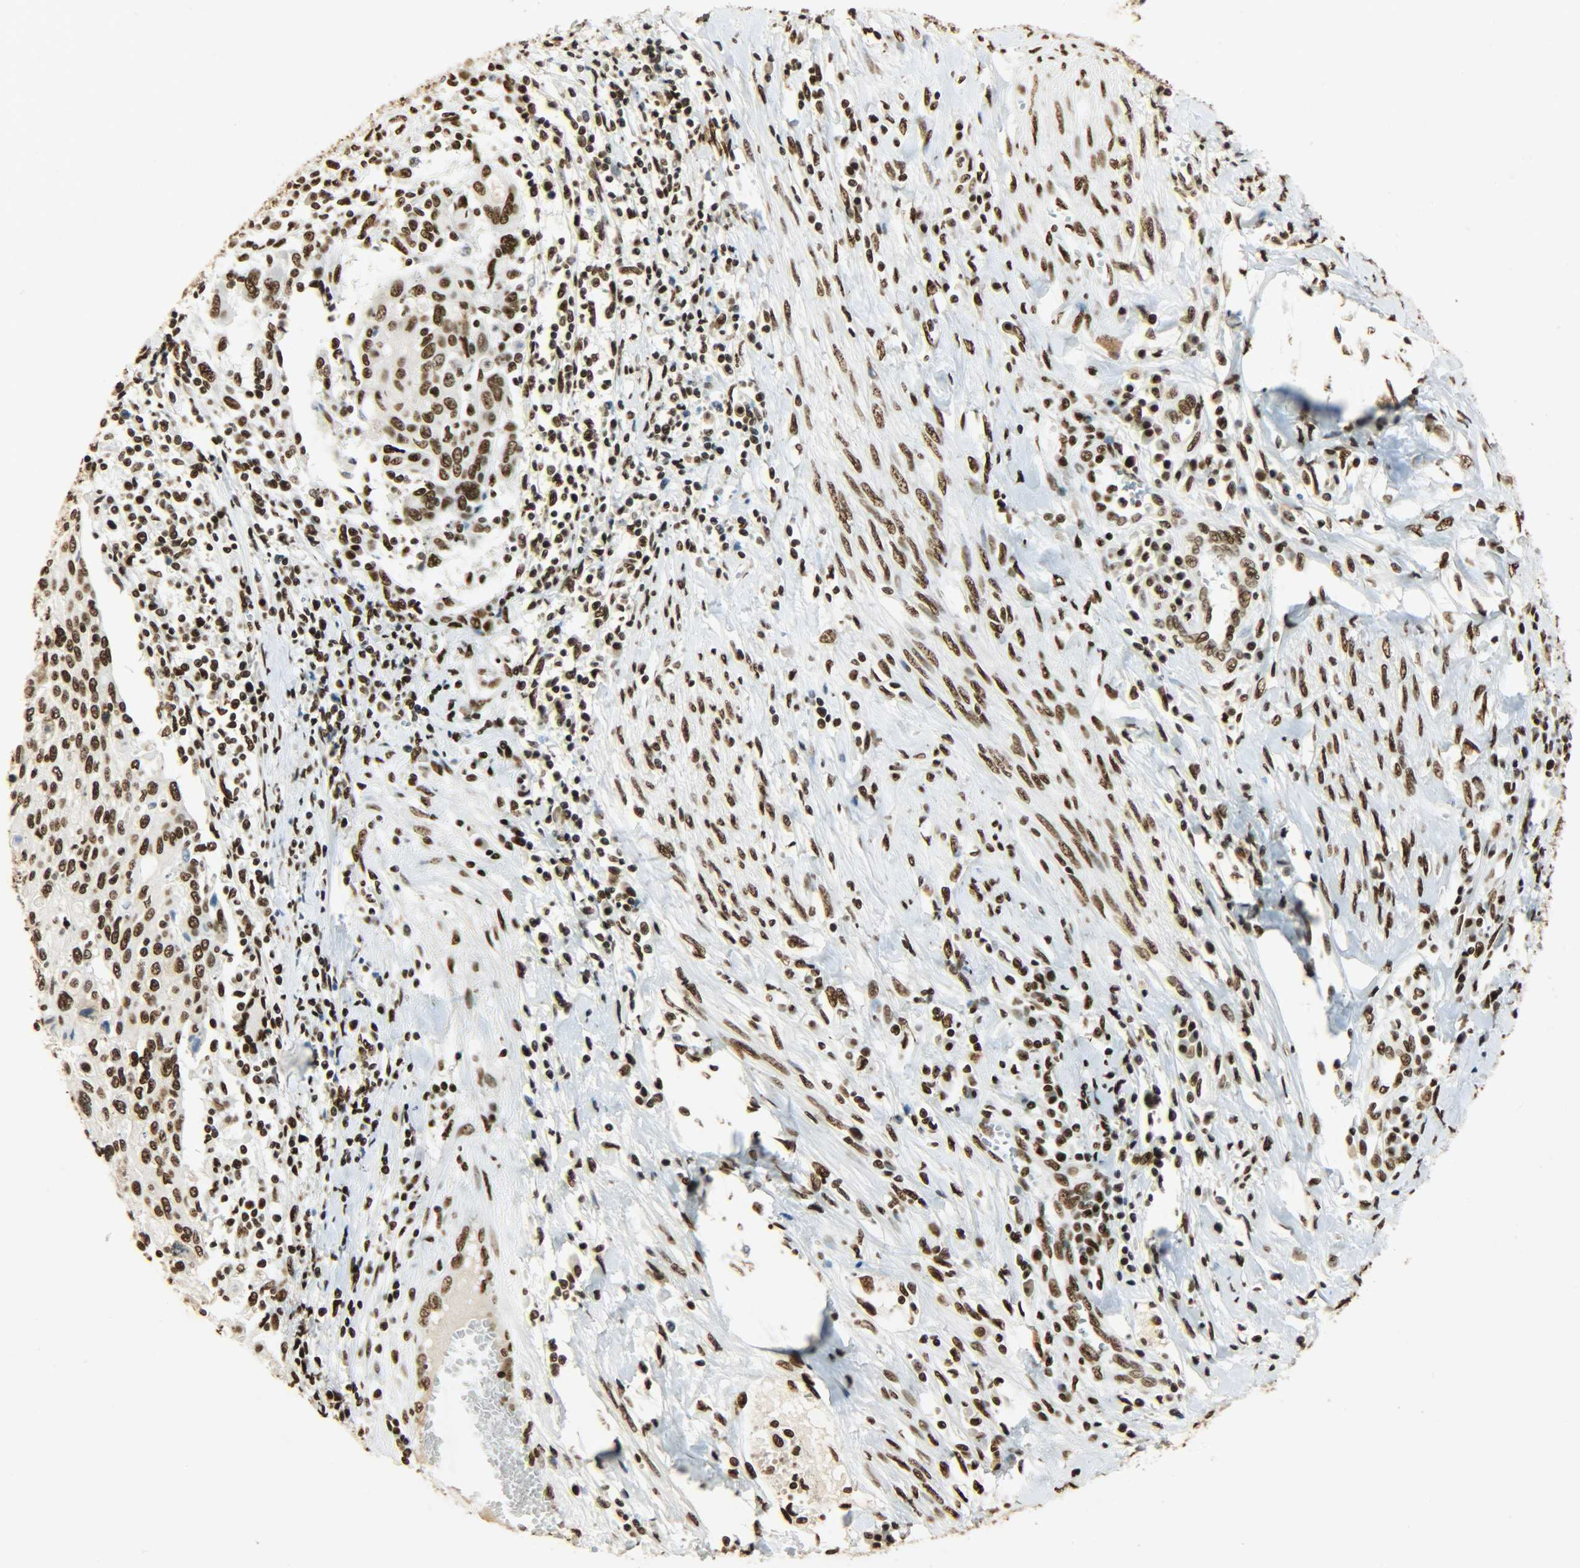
{"staining": {"intensity": "strong", "quantity": ">75%", "location": "nuclear"}, "tissue": "cervical cancer", "cell_type": "Tumor cells", "image_type": "cancer", "snomed": [{"axis": "morphology", "description": "Squamous cell carcinoma, NOS"}, {"axis": "topography", "description": "Cervix"}], "caption": "Protein staining by immunohistochemistry (IHC) shows strong nuclear staining in about >75% of tumor cells in cervical cancer (squamous cell carcinoma).", "gene": "KHDRBS1", "patient": {"sex": "female", "age": 40}}